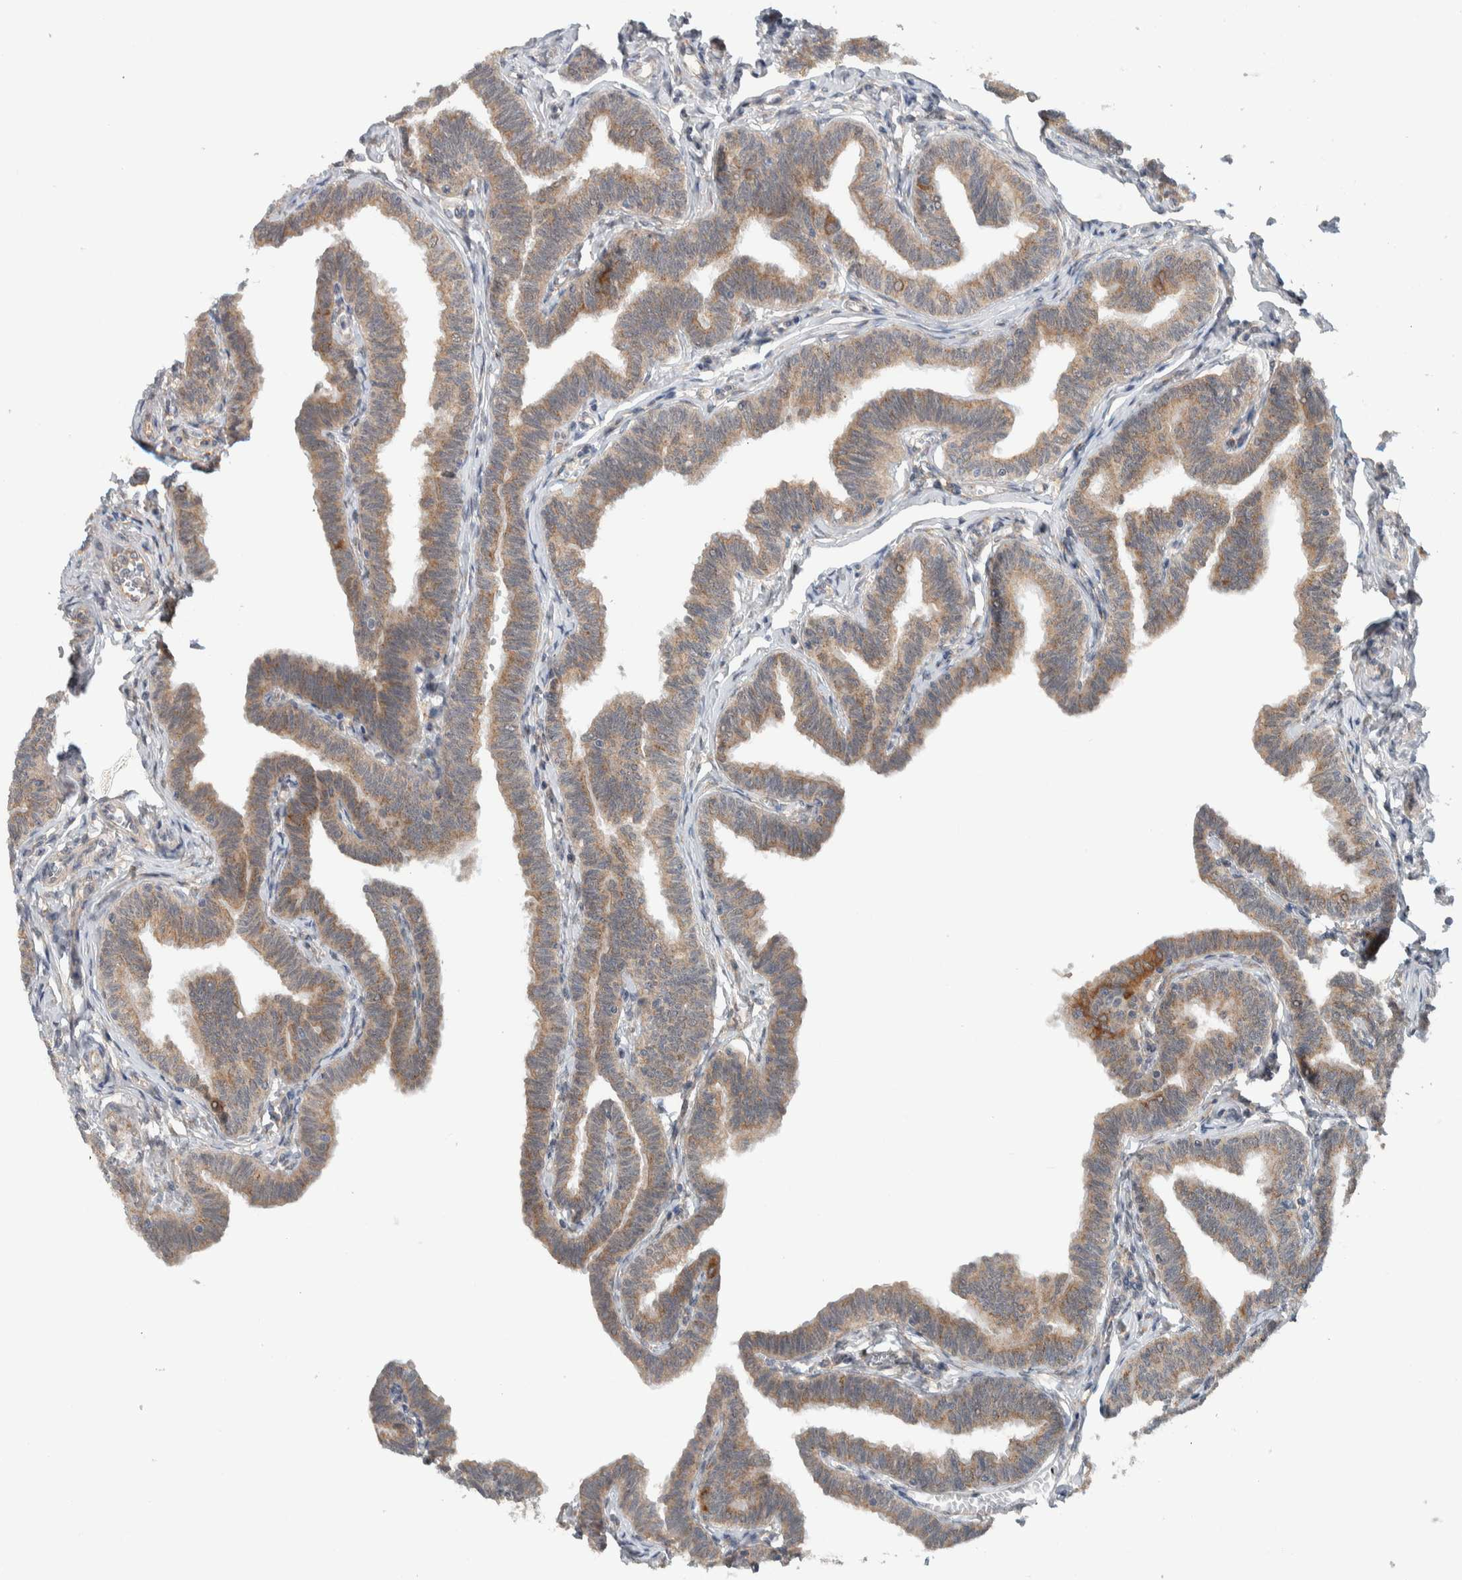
{"staining": {"intensity": "moderate", "quantity": ">75%", "location": "cytoplasmic/membranous"}, "tissue": "fallopian tube", "cell_type": "Glandular cells", "image_type": "normal", "snomed": [{"axis": "morphology", "description": "Normal tissue, NOS"}, {"axis": "topography", "description": "Fallopian tube"}, {"axis": "topography", "description": "Ovary"}], "caption": "Immunohistochemistry of normal fallopian tube exhibits medium levels of moderate cytoplasmic/membranous positivity in approximately >75% of glandular cells.", "gene": "RERE", "patient": {"sex": "female", "age": 23}}